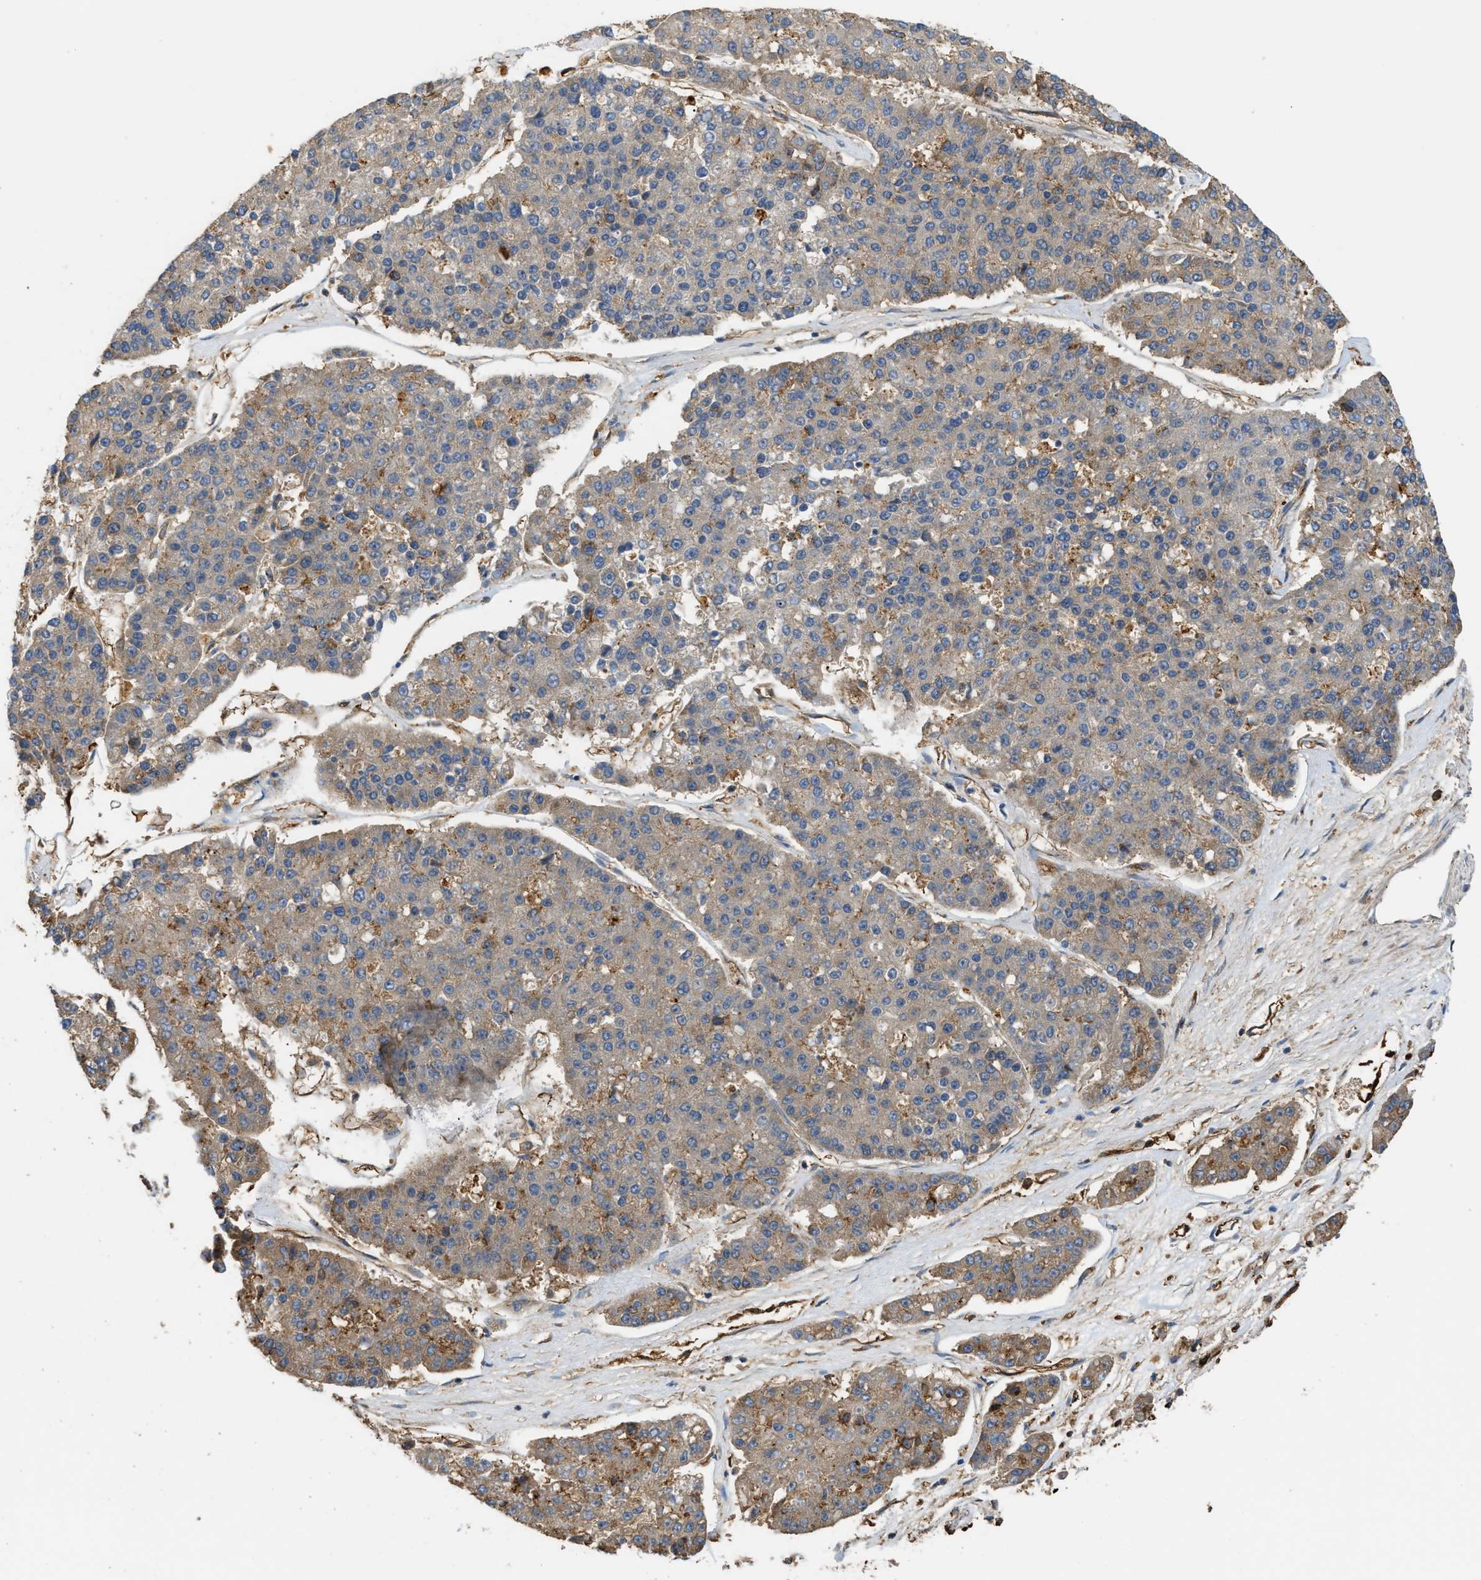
{"staining": {"intensity": "moderate", "quantity": ">75%", "location": "cytoplasmic/membranous"}, "tissue": "pancreatic cancer", "cell_type": "Tumor cells", "image_type": "cancer", "snomed": [{"axis": "morphology", "description": "Adenocarcinoma, NOS"}, {"axis": "topography", "description": "Pancreas"}], "caption": "Human pancreatic cancer stained for a protein (brown) displays moderate cytoplasmic/membranous positive positivity in about >75% of tumor cells.", "gene": "DDHD2", "patient": {"sex": "male", "age": 50}}